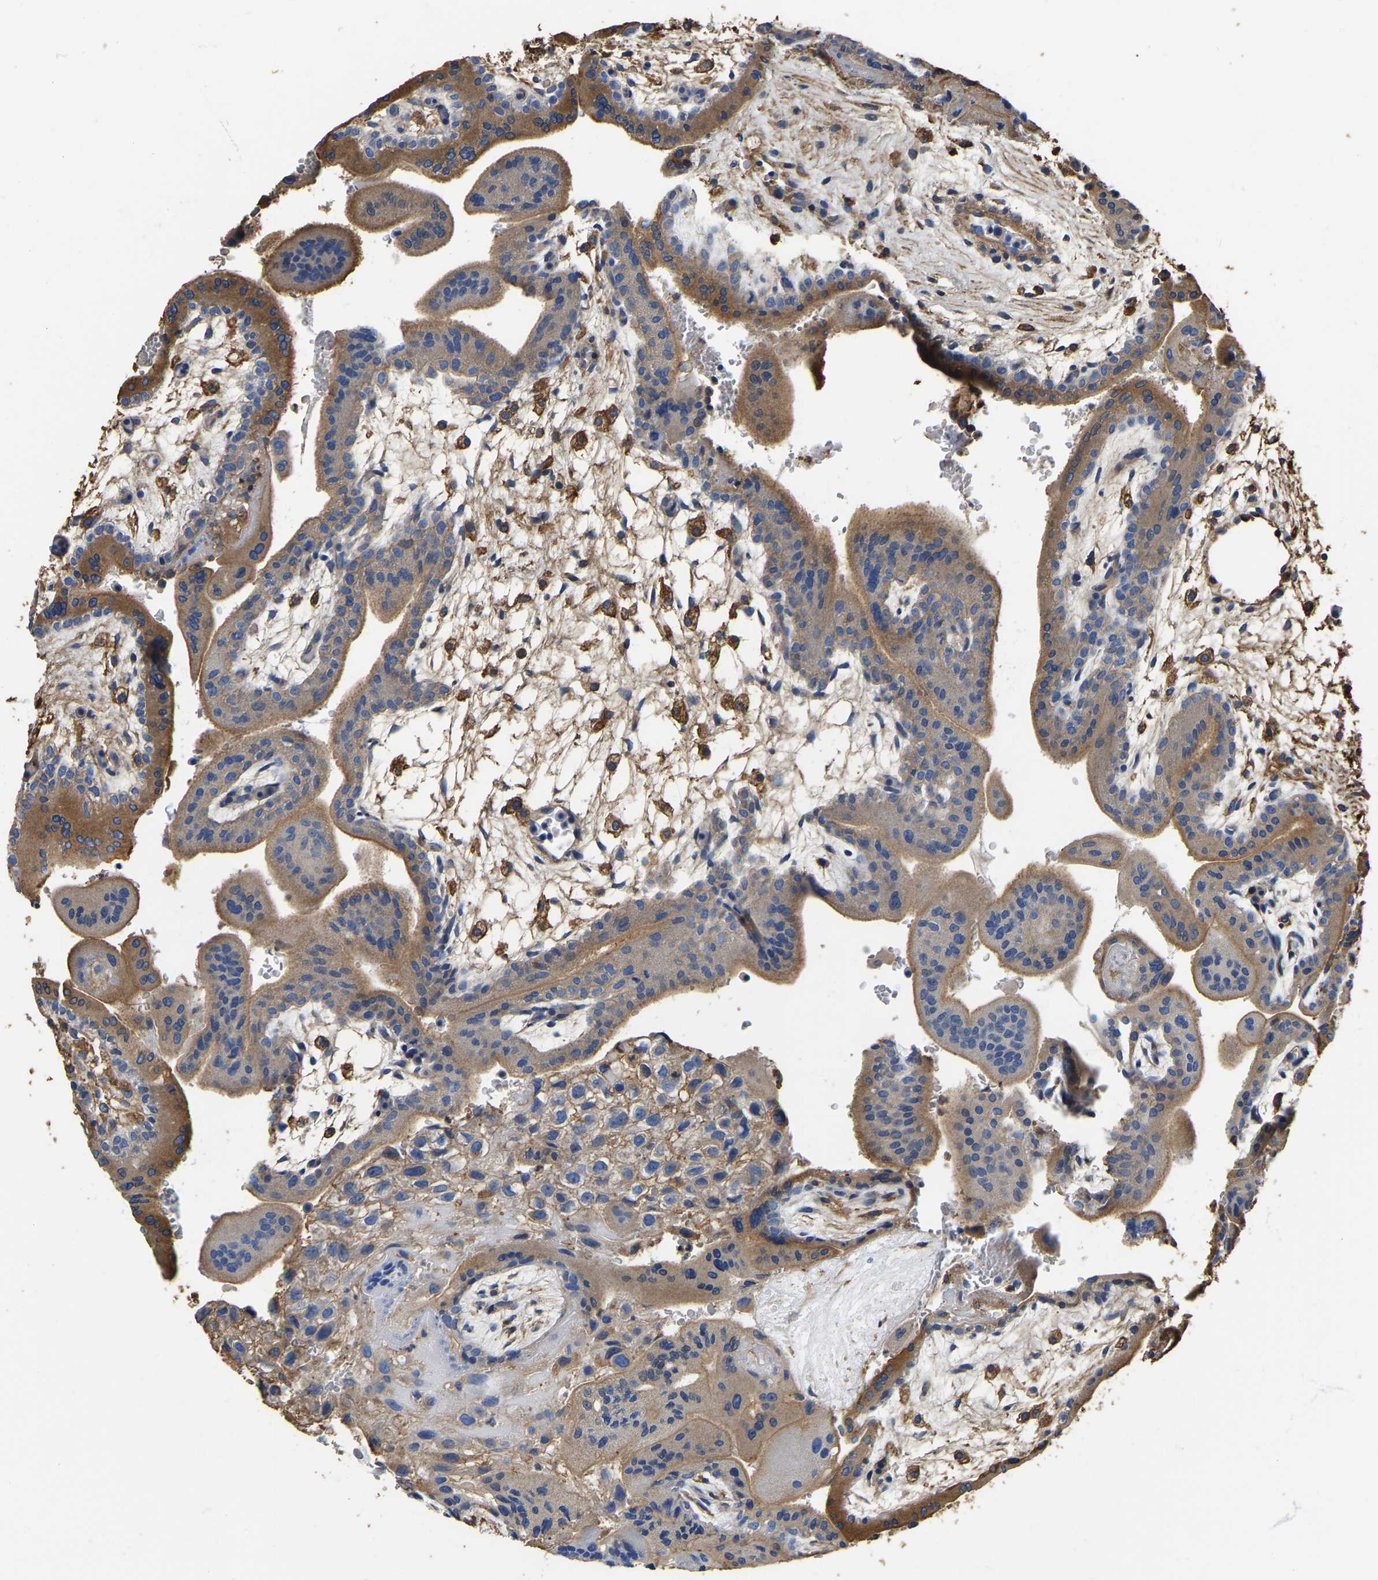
{"staining": {"intensity": "moderate", "quantity": ">75%", "location": "cytoplasmic/membranous"}, "tissue": "placenta", "cell_type": "Decidual cells", "image_type": "normal", "snomed": [{"axis": "morphology", "description": "Normal tissue, NOS"}, {"axis": "topography", "description": "Placenta"}], "caption": "About >75% of decidual cells in benign human placenta show moderate cytoplasmic/membranous protein expression as visualized by brown immunohistochemical staining.", "gene": "ARMT1", "patient": {"sex": "female", "age": 35}}